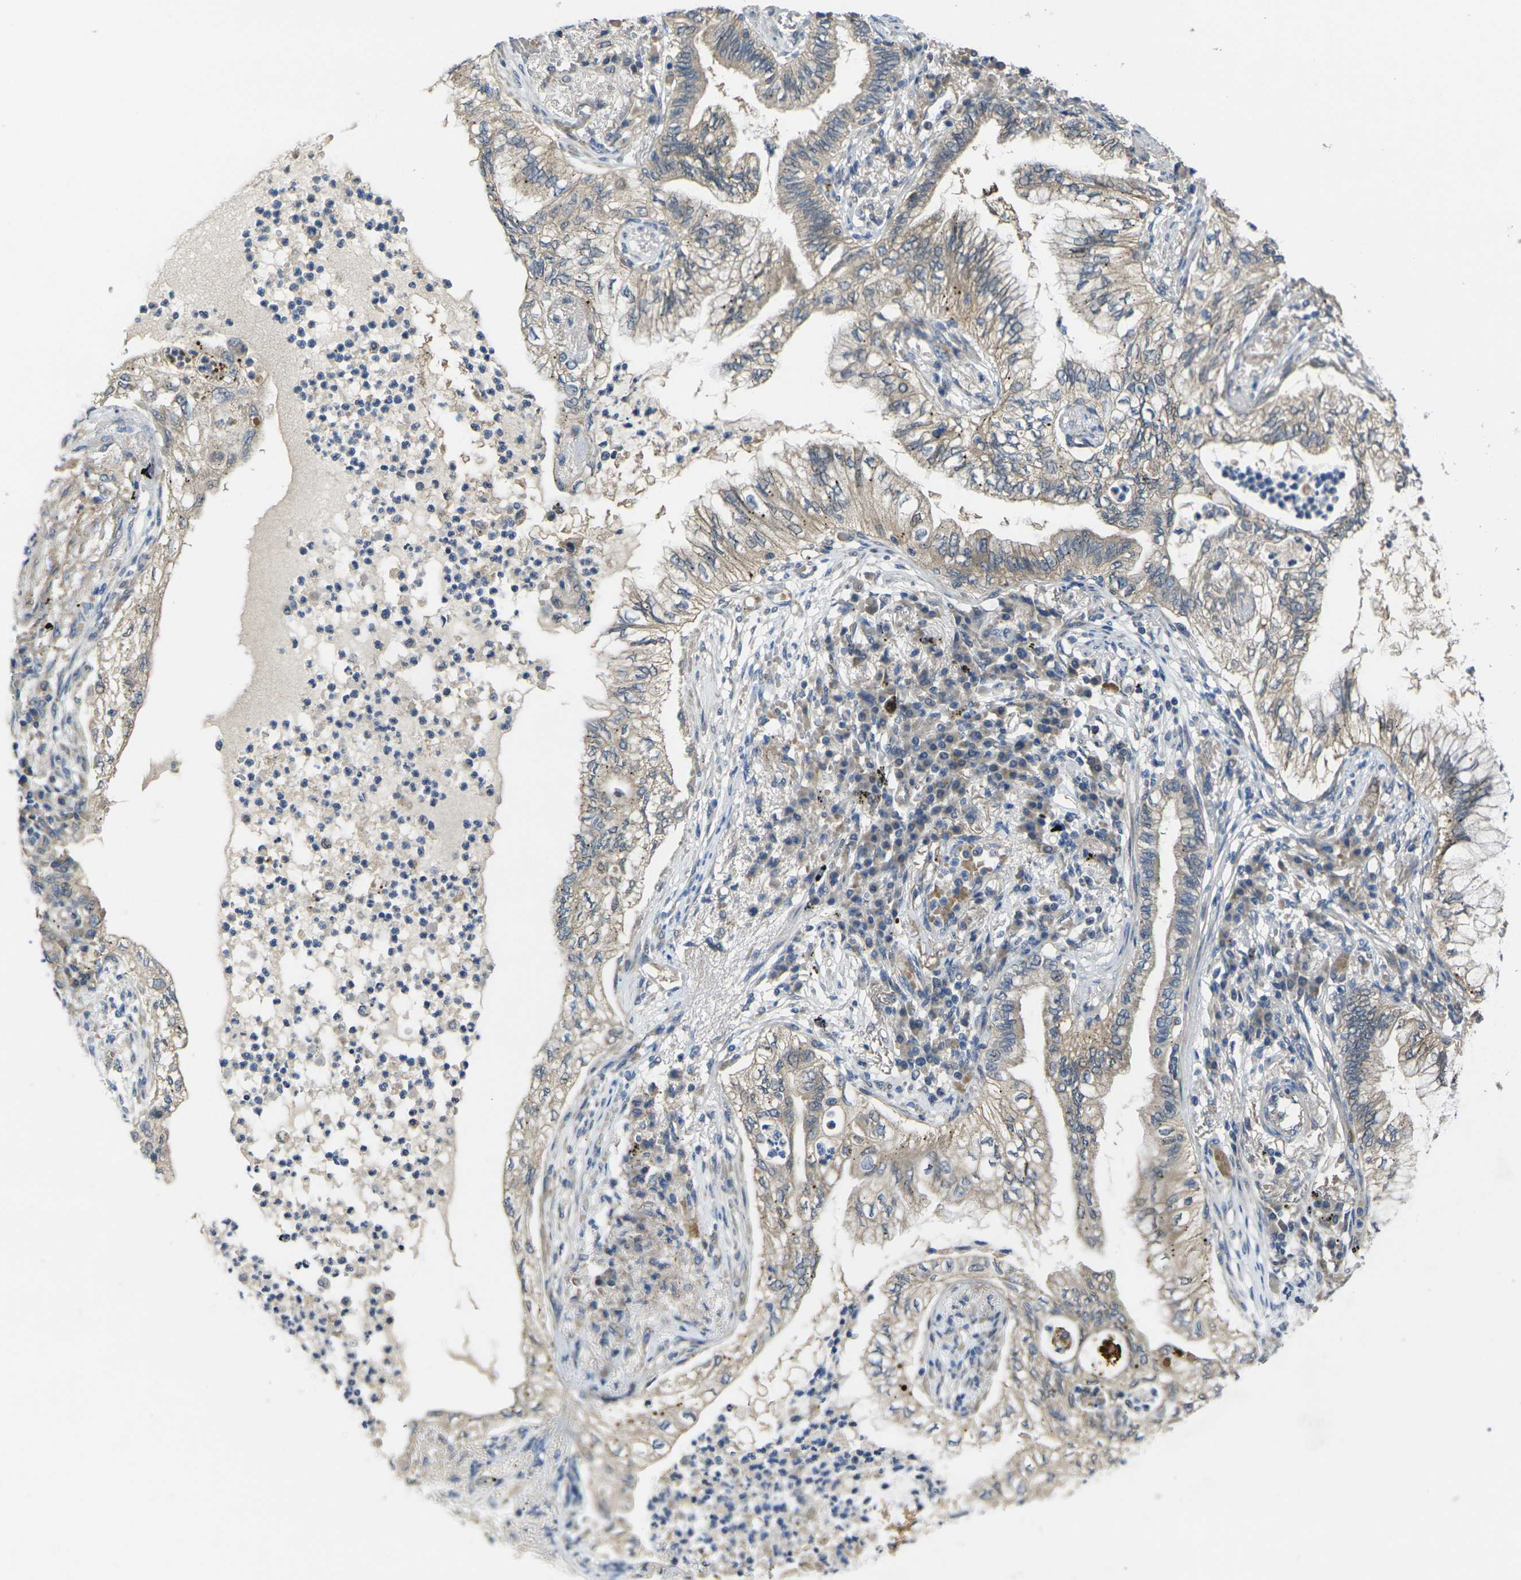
{"staining": {"intensity": "weak", "quantity": ">75%", "location": "cytoplasmic/membranous"}, "tissue": "lung cancer", "cell_type": "Tumor cells", "image_type": "cancer", "snomed": [{"axis": "morphology", "description": "Normal tissue, NOS"}, {"axis": "morphology", "description": "Adenocarcinoma, NOS"}, {"axis": "topography", "description": "Bronchus"}, {"axis": "topography", "description": "Lung"}], "caption": "Immunohistochemical staining of human lung cancer demonstrates low levels of weak cytoplasmic/membranous expression in about >75% of tumor cells.", "gene": "GNA12", "patient": {"sex": "female", "age": 70}}